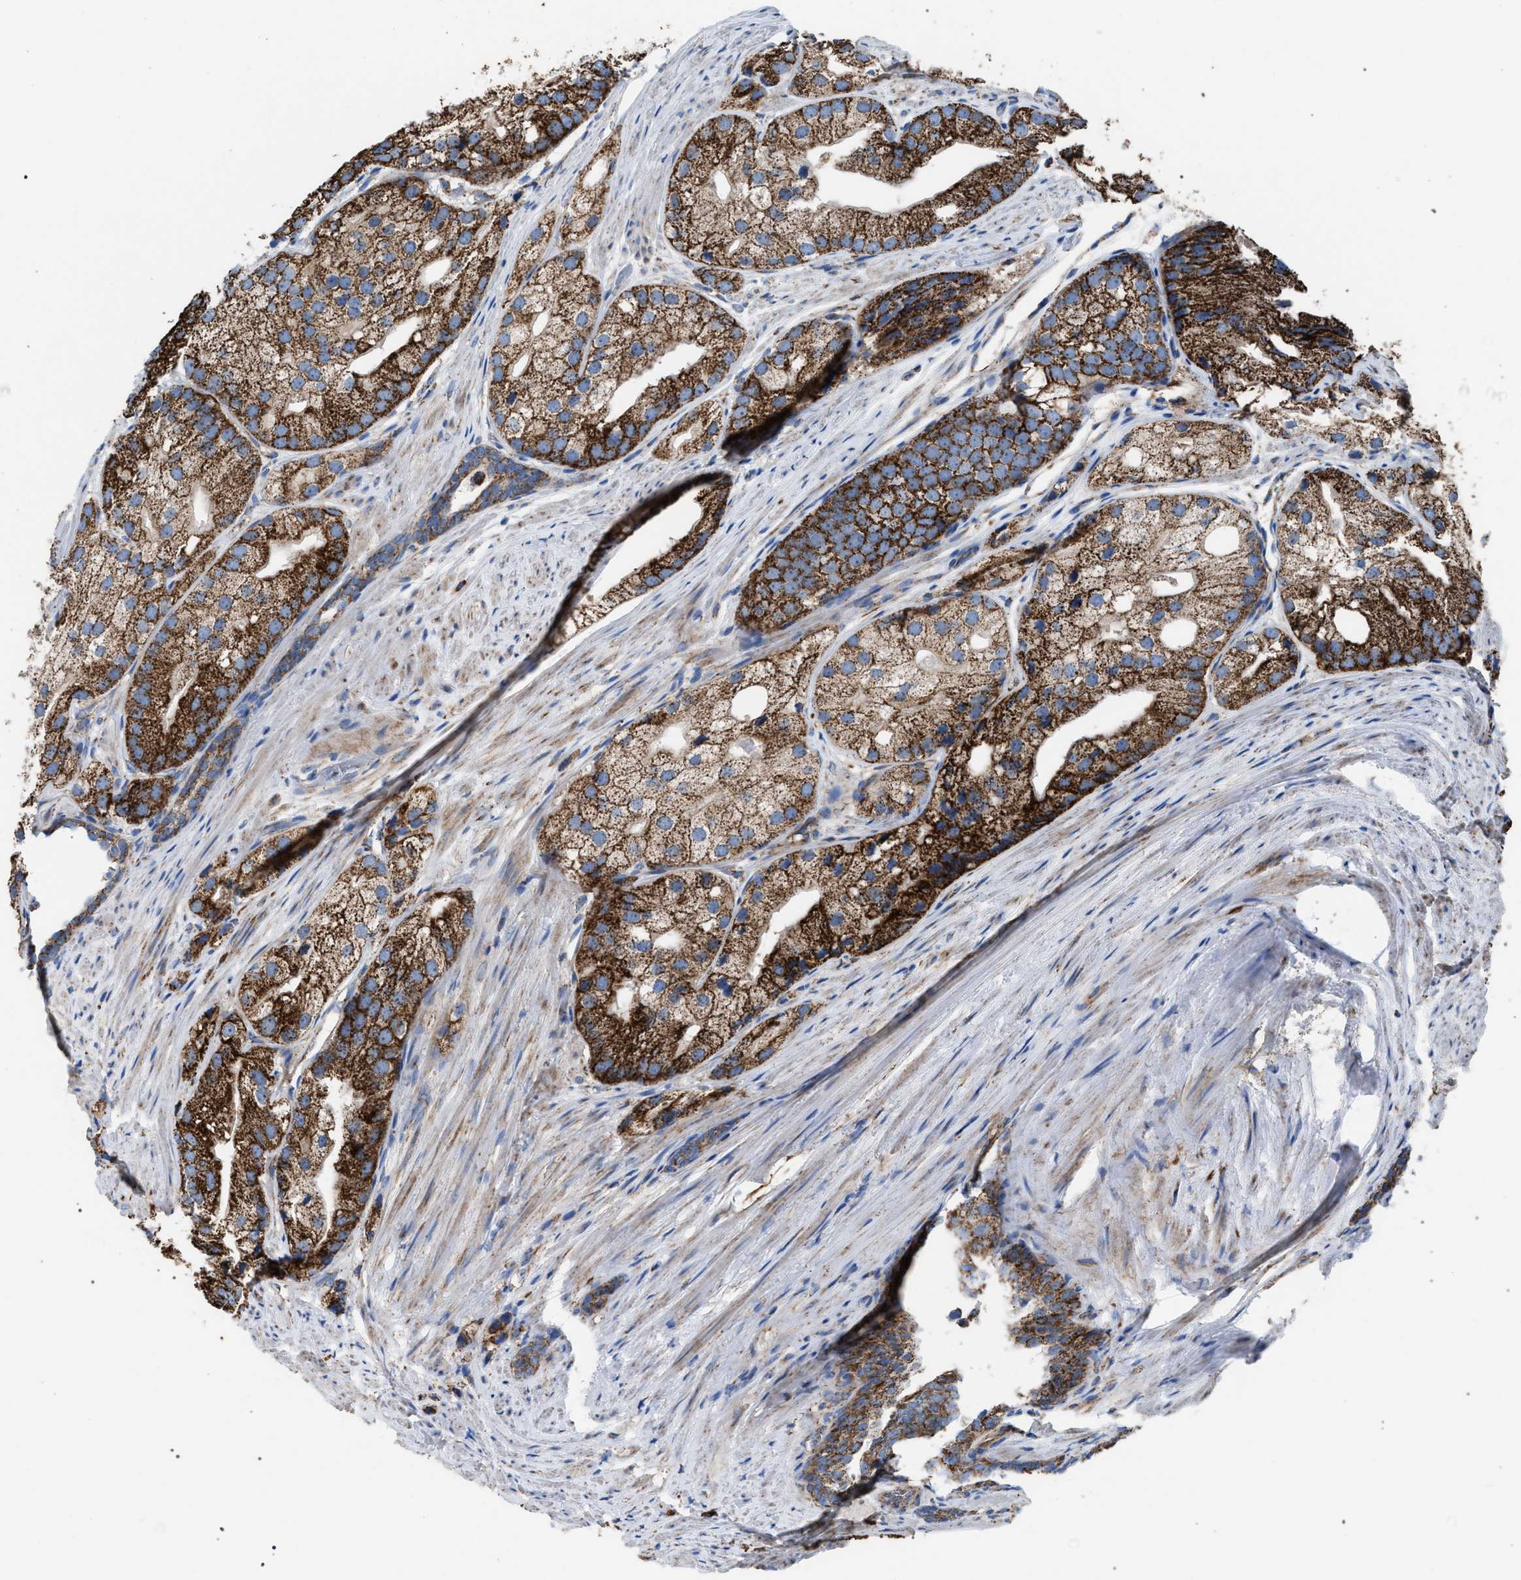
{"staining": {"intensity": "strong", "quantity": ">75%", "location": "cytoplasmic/membranous"}, "tissue": "prostate cancer", "cell_type": "Tumor cells", "image_type": "cancer", "snomed": [{"axis": "morphology", "description": "Adenocarcinoma, Low grade"}, {"axis": "topography", "description": "Prostate"}], "caption": "Protein analysis of prostate cancer tissue reveals strong cytoplasmic/membranous expression in approximately >75% of tumor cells.", "gene": "VPS13A", "patient": {"sex": "male", "age": 69}}